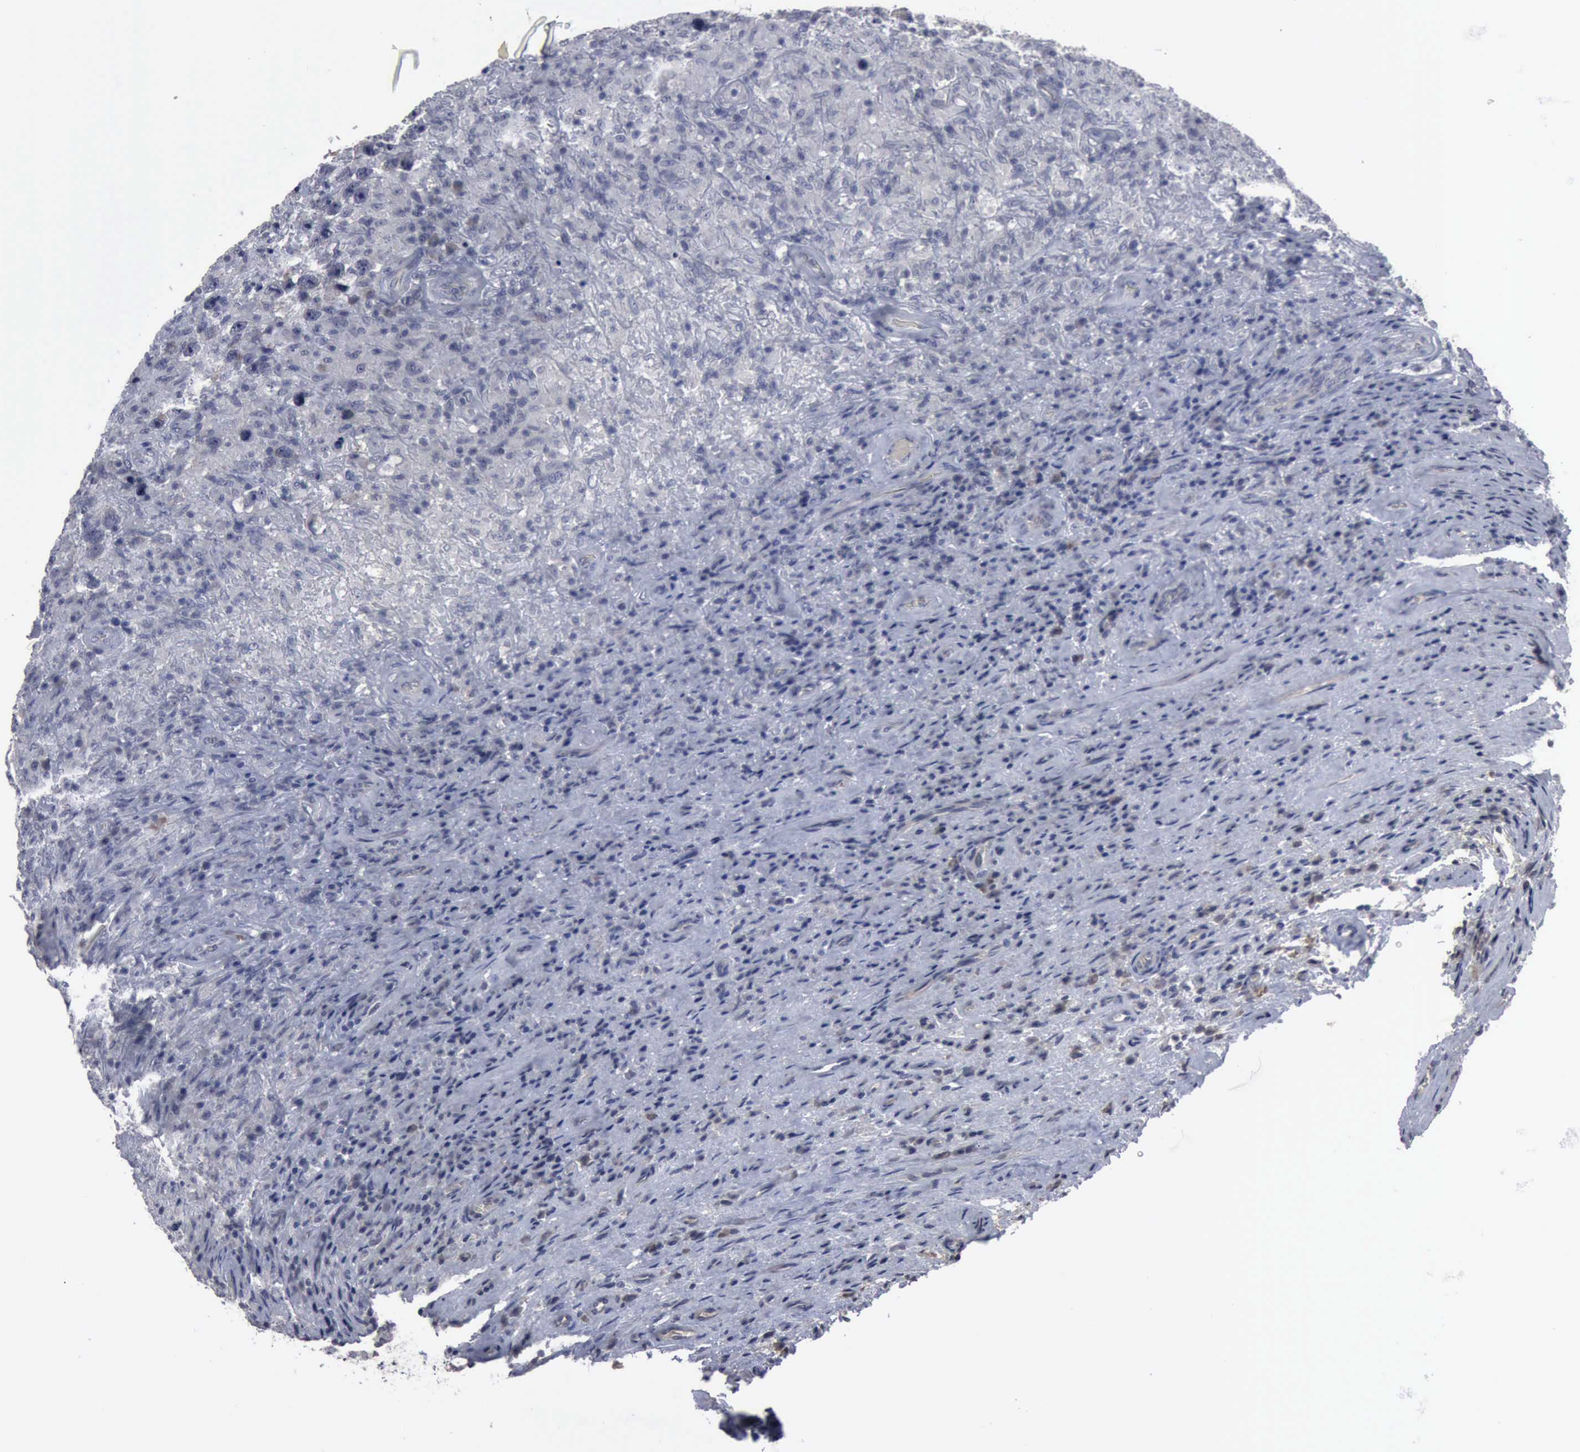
{"staining": {"intensity": "negative", "quantity": "none", "location": "none"}, "tissue": "testis cancer", "cell_type": "Tumor cells", "image_type": "cancer", "snomed": [{"axis": "morphology", "description": "Seminoma, NOS"}, {"axis": "topography", "description": "Testis"}], "caption": "This is an immunohistochemistry (IHC) micrograph of human testis cancer. There is no positivity in tumor cells.", "gene": "MYO18B", "patient": {"sex": "male", "age": 34}}